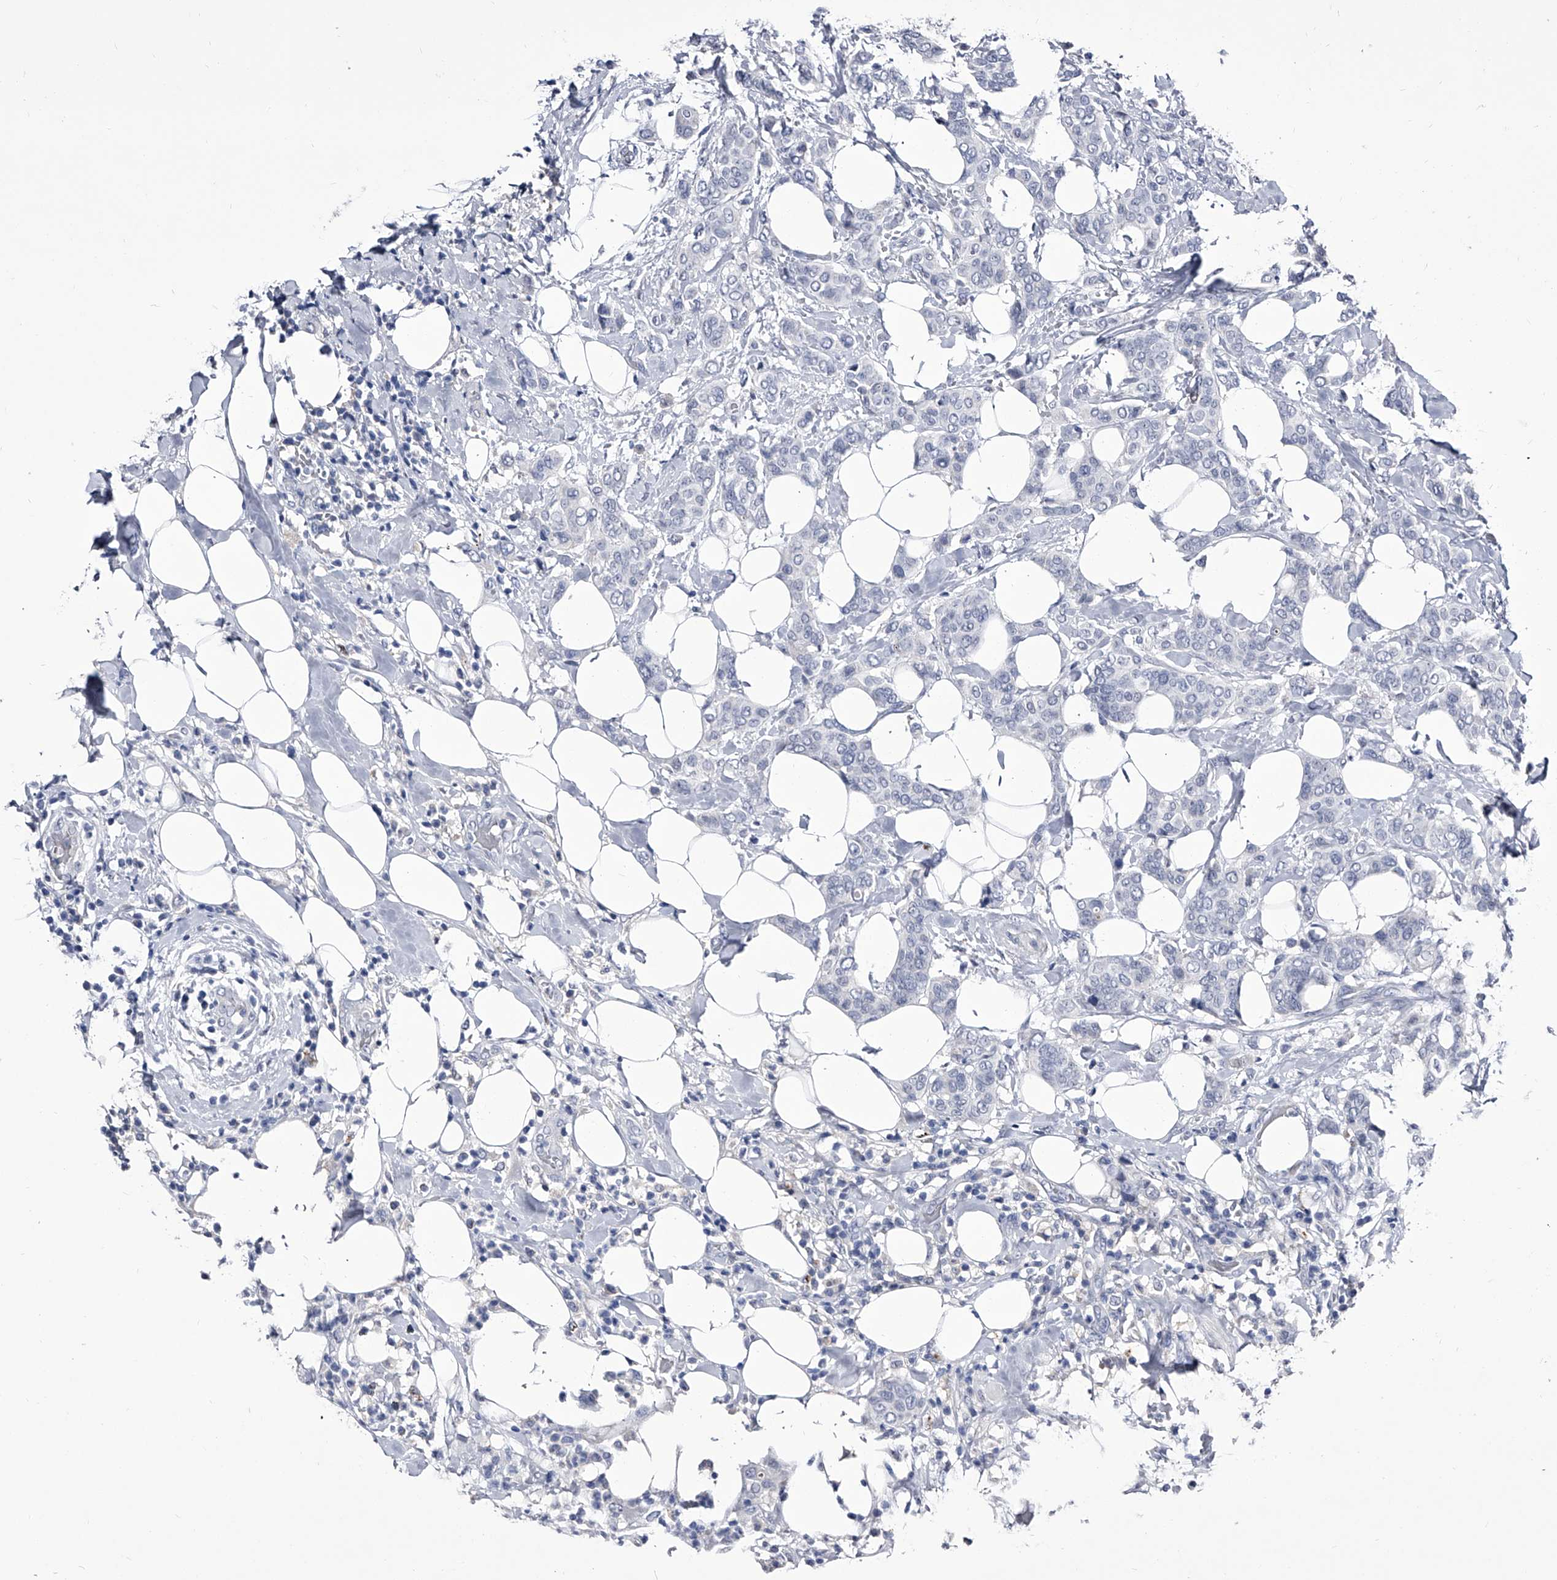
{"staining": {"intensity": "negative", "quantity": "none", "location": "none"}, "tissue": "breast cancer", "cell_type": "Tumor cells", "image_type": "cancer", "snomed": [{"axis": "morphology", "description": "Lobular carcinoma"}, {"axis": "topography", "description": "Breast"}], "caption": "Immunohistochemical staining of breast cancer reveals no significant expression in tumor cells. (DAB (3,3'-diaminobenzidine) immunohistochemistry (IHC) with hematoxylin counter stain).", "gene": "CRISP2", "patient": {"sex": "female", "age": 51}}